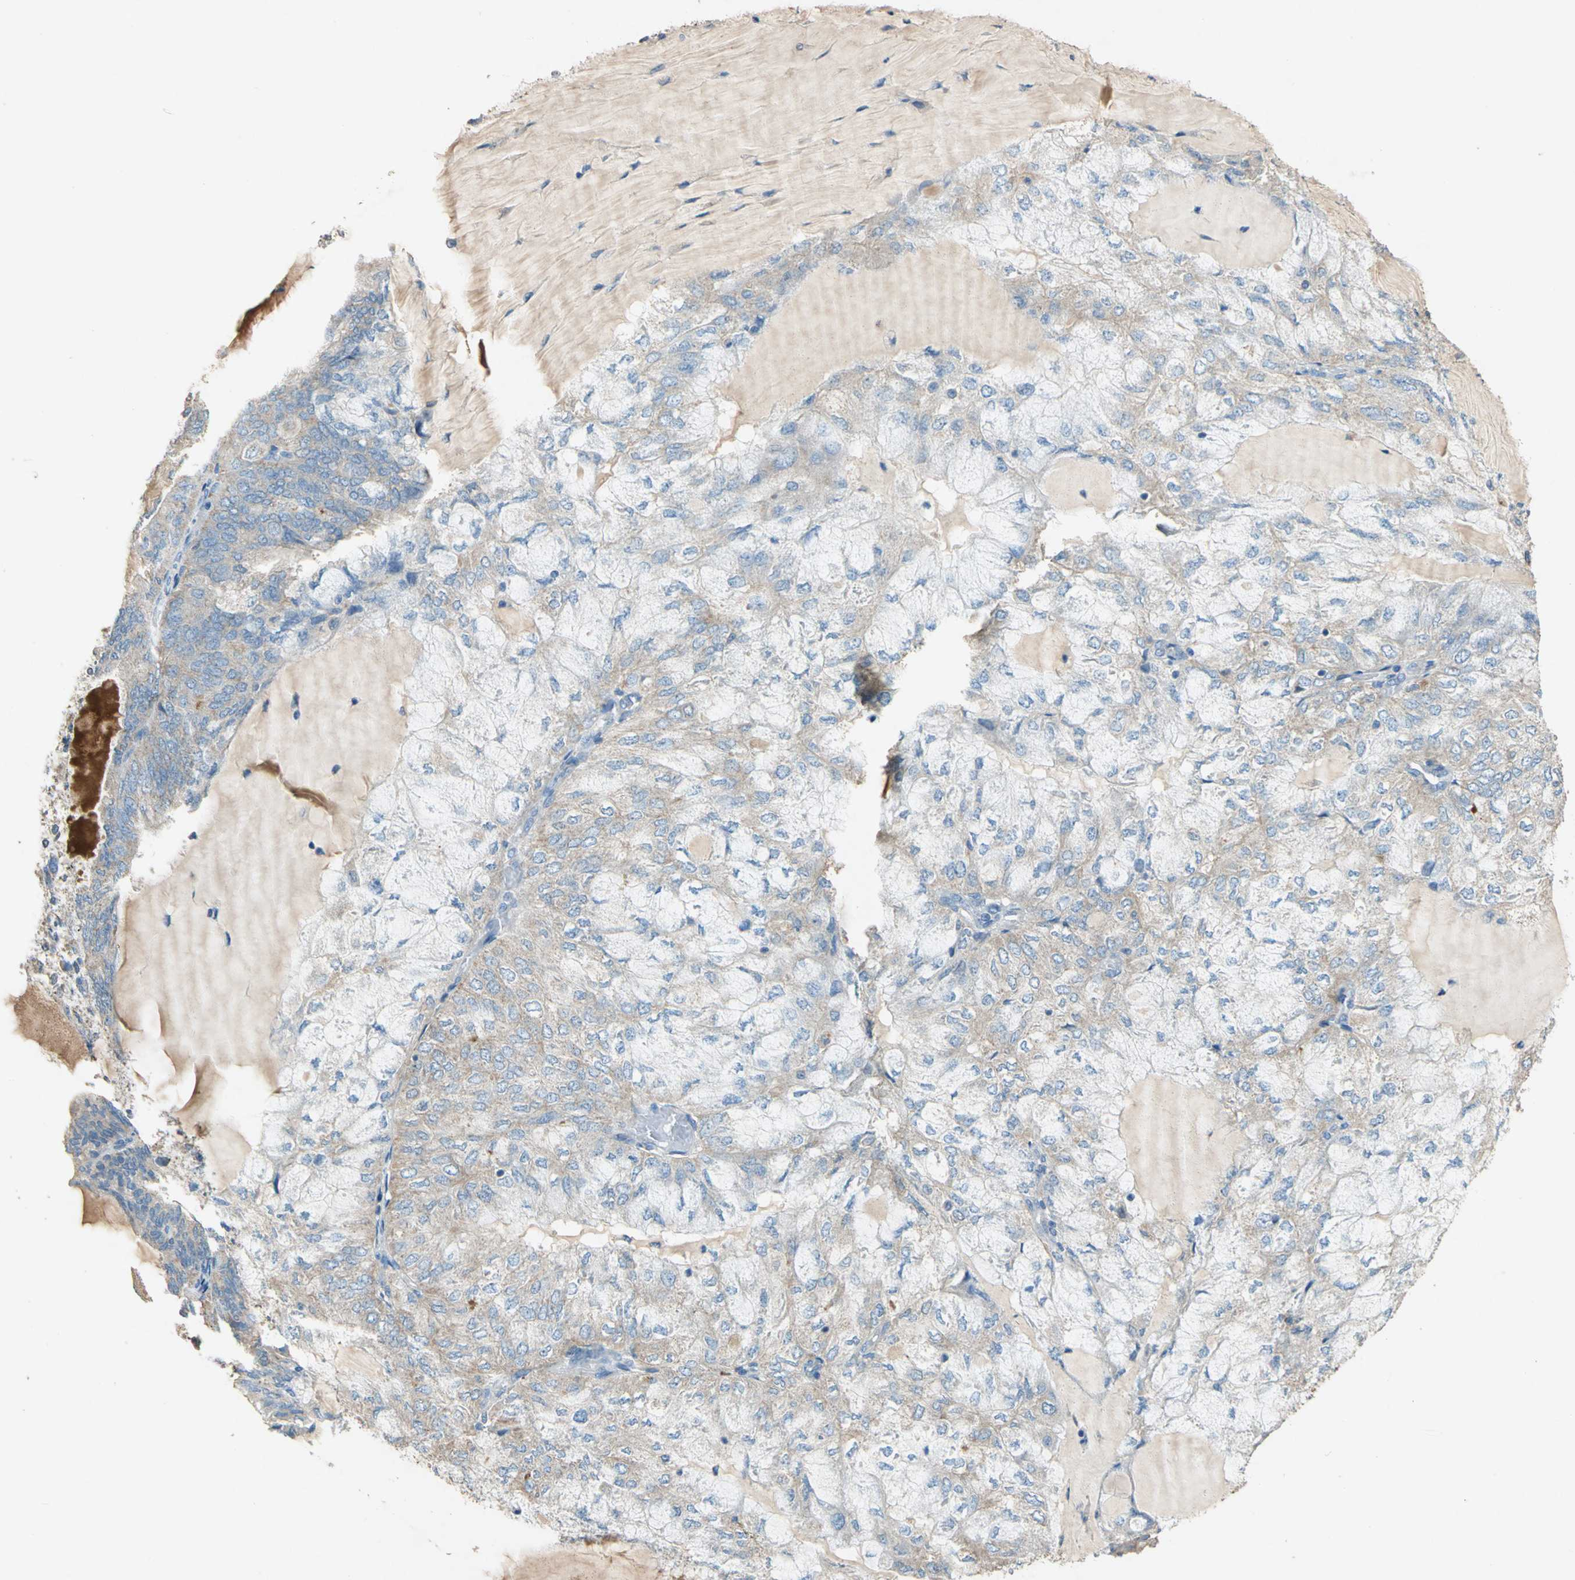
{"staining": {"intensity": "moderate", "quantity": ">75%", "location": "cytoplasmic/membranous"}, "tissue": "endometrial cancer", "cell_type": "Tumor cells", "image_type": "cancer", "snomed": [{"axis": "morphology", "description": "Adenocarcinoma, NOS"}, {"axis": "topography", "description": "Endometrium"}], "caption": "About >75% of tumor cells in human endometrial adenocarcinoma show moderate cytoplasmic/membranous protein expression as visualized by brown immunohistochemical staining.", "gene": "ADAMTS5", "patient": {"sex": "female", "age": 81}}